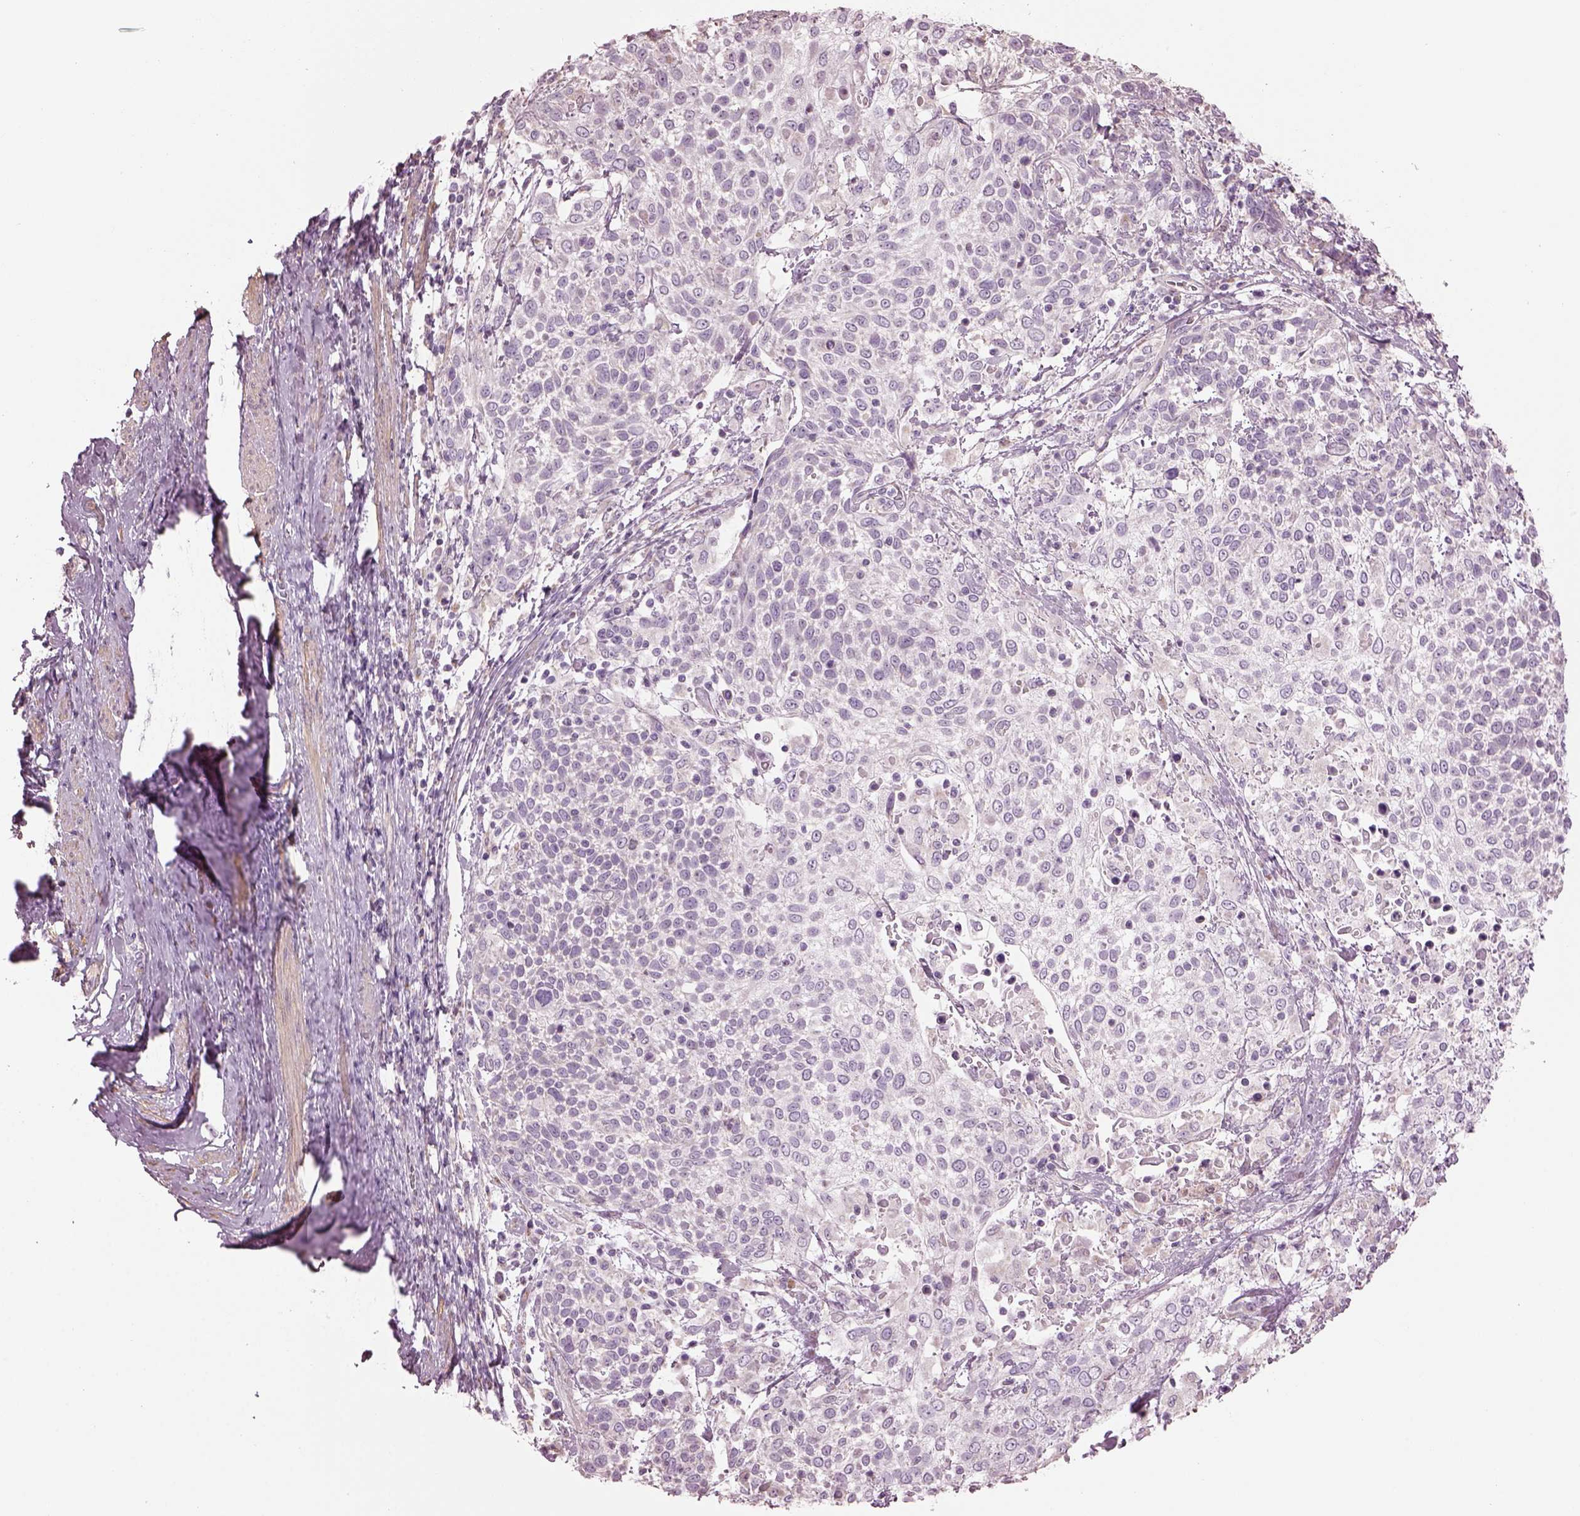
{"staining": {"intensity": "negative", "quantity": "none", "location": "none"}, "tissue": "cervical cancer", "cell_type": "Tumor cells", "image_type": "cancer", "snomed": [{"axis": "morphology", "description": "Squamous cell carcinoma, NOS"}, {"axis": "topography", "description": "Cervix"}], "caption": "Protein analysis of cervical cancer demonstrates no significant staining in tumor cells.", "gene": "SPATA7", "patient": {"sex": "female", "age": 61}}